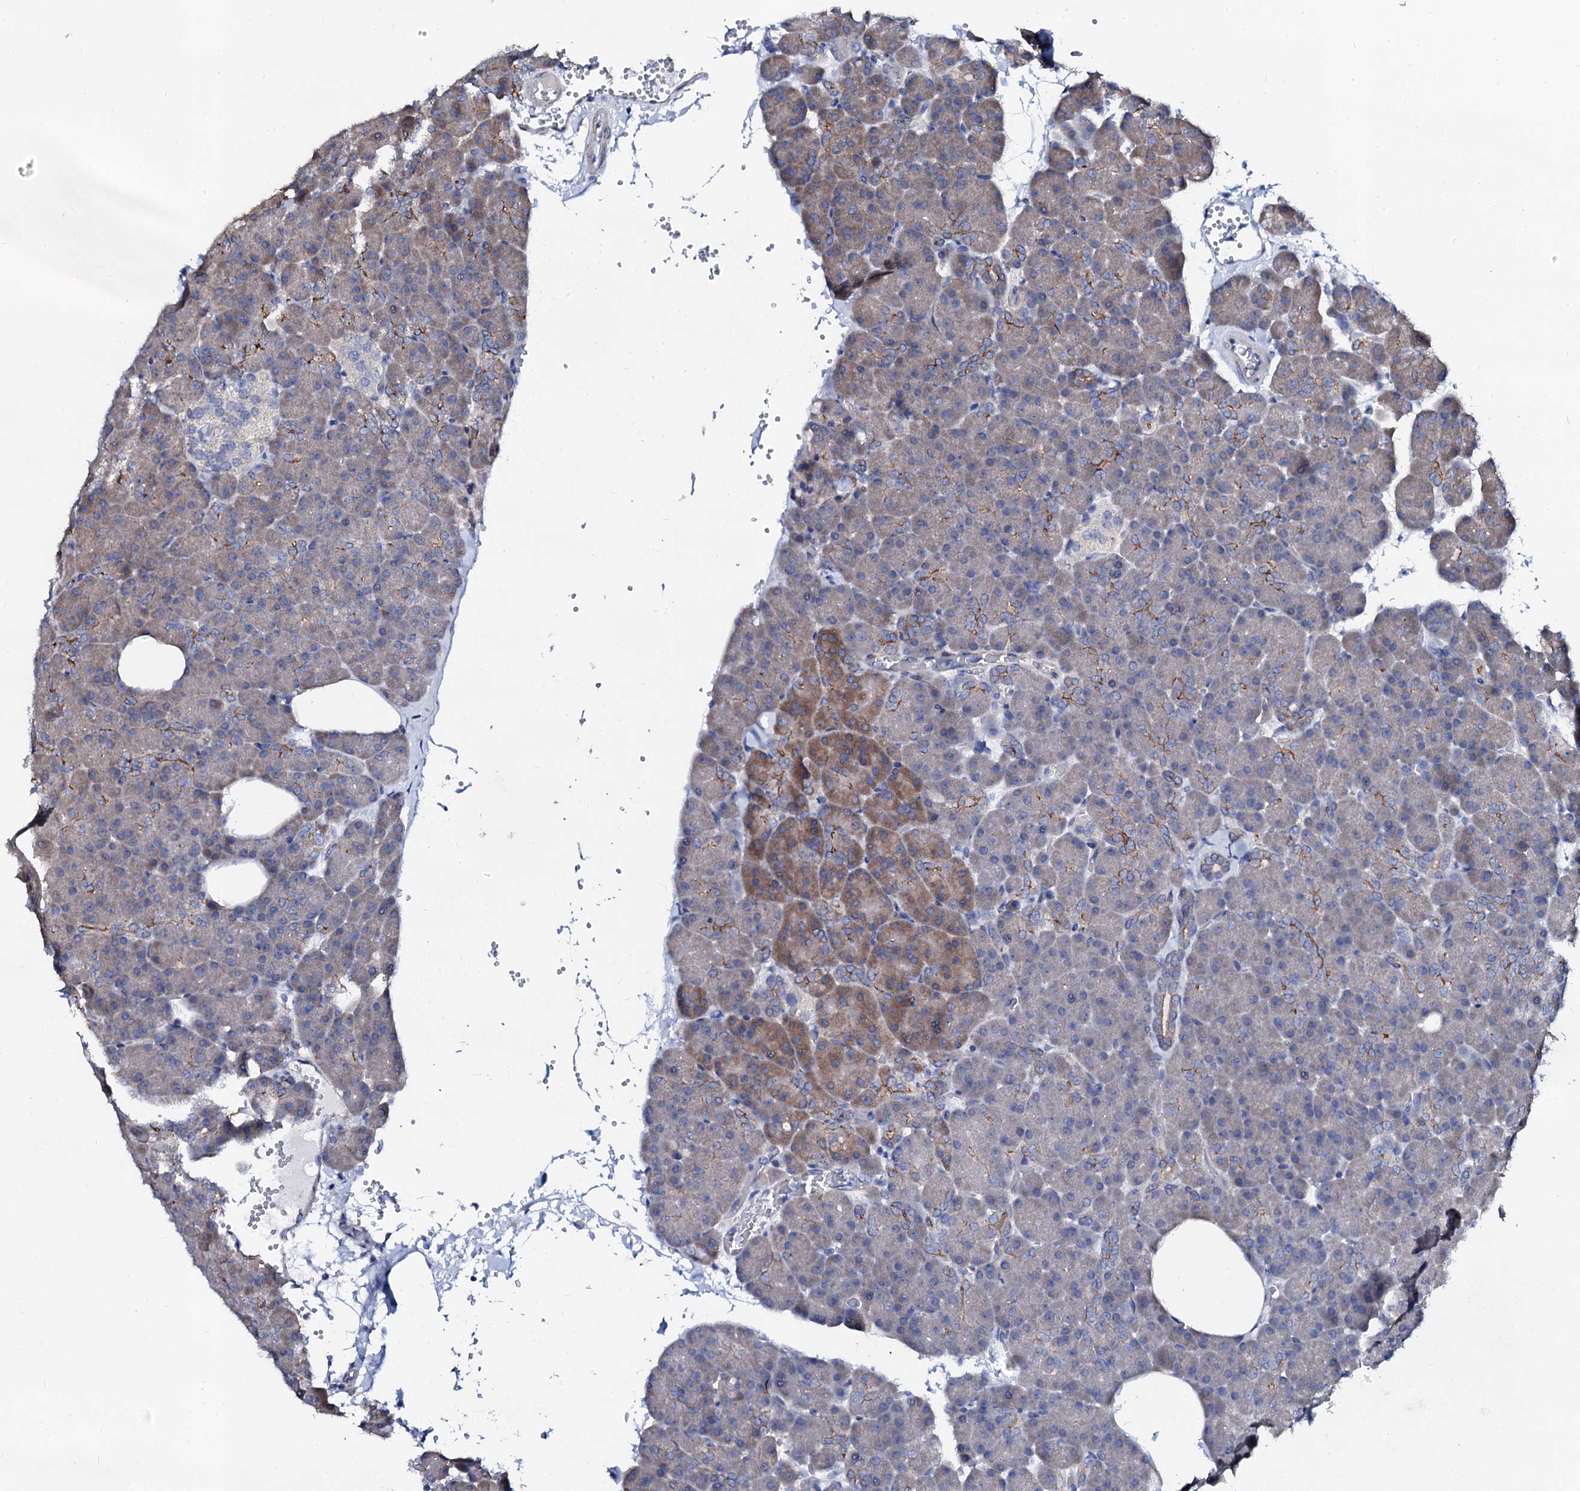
{"staining": {"intensity": "moderate", "quantity": "<25%", "location": "cytoplasmic/membranous"}, "tissue": "pancreas", "cell_type": "Exocrine glandular cells", "image_type": "normal", "snomed": [{"axis": "morphology", "description": "Normal tissue, NOS"}, {"axis": "morphology", "description": "Carcinoid, malignant, NOS"}, {"axis": "topography", "description": "Pancreas"}], "caption": "The photomicrograph displays staining of unremarkable pancreas, revealing moderate cytoplasmic/membranous protein staining (brown color) within exocrine glandular cells.", "gene": "GPR176", "patient": {"sex": "female", "age": 35}}